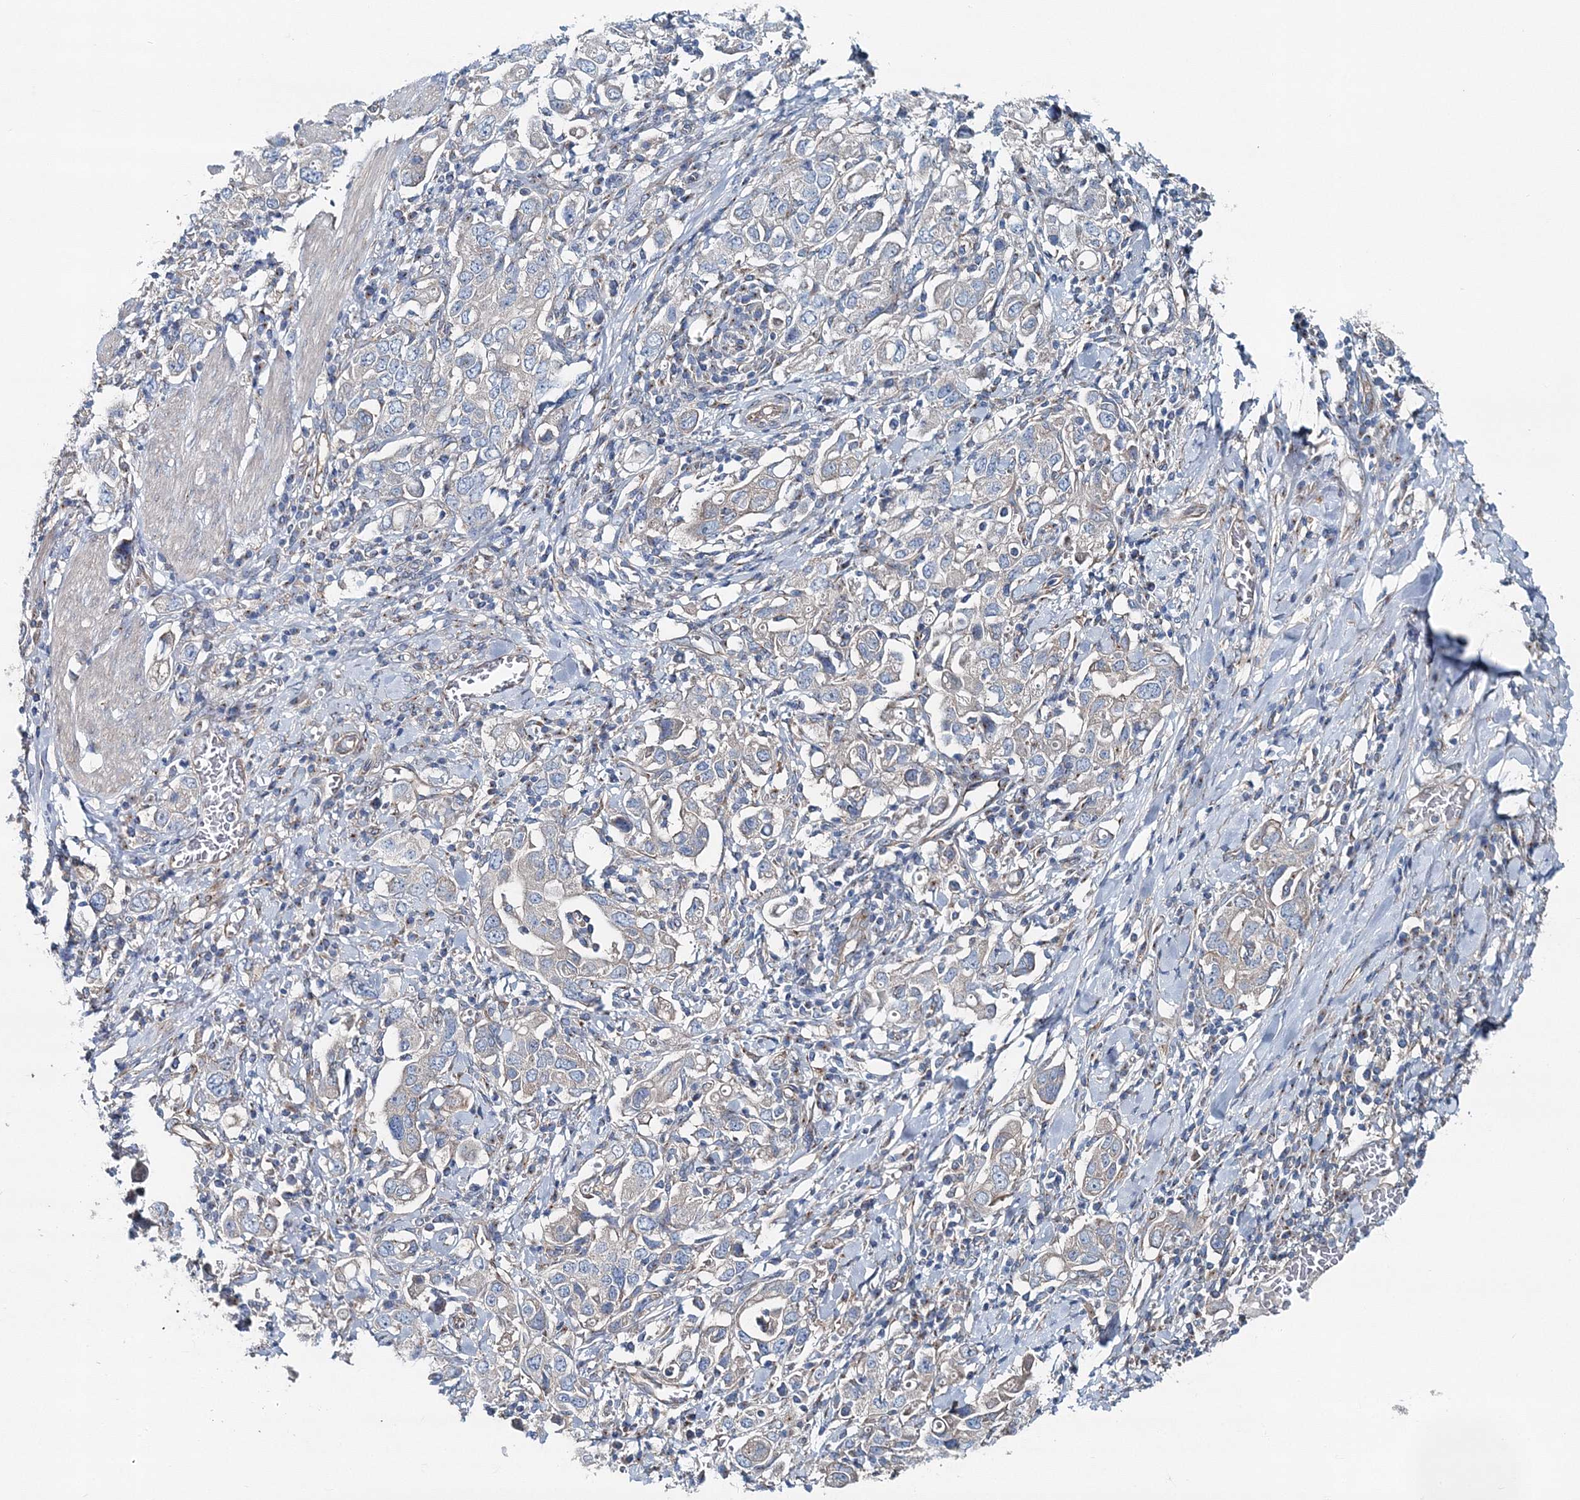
{"staining": {"intensity": "weak", "quantity": "<25%", "location": "cytoplasmic/membranous"}, "tissue": "stomach cancer", "cell_type": "Tumor cells", "image_type": "cancer", "snomed": [{"axis": "morphology", "description": "Adenocarcinoma, NOS"}, {"axis": "topography", "description": "Stomach, upper"}], "caption": "A high-resolution histopathology image shows immunohistochemistry (IHC) staining of adenocarcinoma (stomach), which demonstrates no significant expression in tumor cells.", "gene": "MPHOSPH9", "patient": {"sex": "male", "age": 62}}